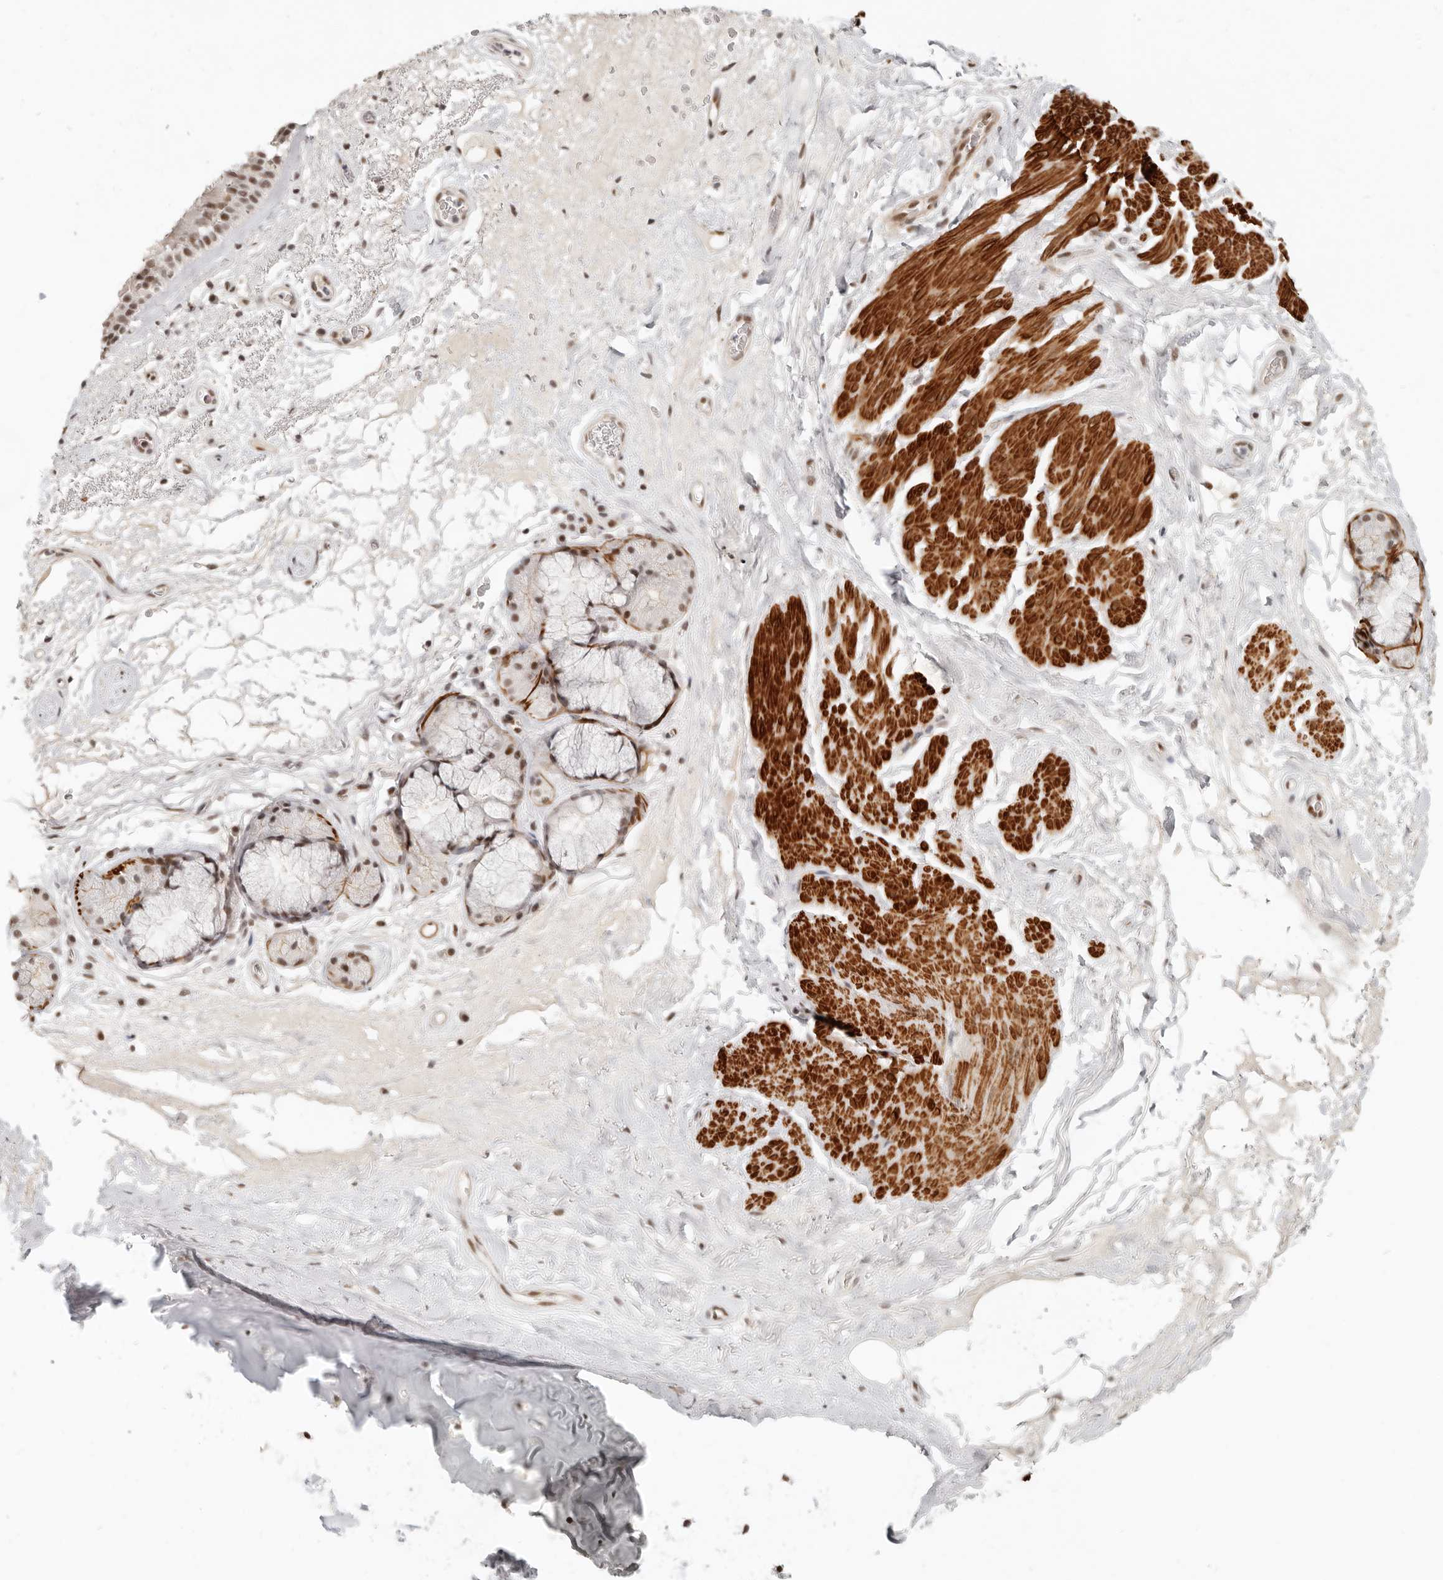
{"staining": {"intensity": "moderate", "quantity": ">75%", "location": "nuclear"}, "tissue": "bronchus", "cell_type": "Respiratory epithelial cells", "image_type": "normal", "snomed": [{"axis": "morphology", "description": "Normal tissue, NOS"}, {"axis": "topography", "description": "Cartilage tissue"}], "caption": "Human bronchus stained for a protein (brown) shows moderate nuclear positive positivity in approximately >75% of respiratory epithelial cells.", "gene": "GABPA", "patient": {"sex": "female", "age": 63}}